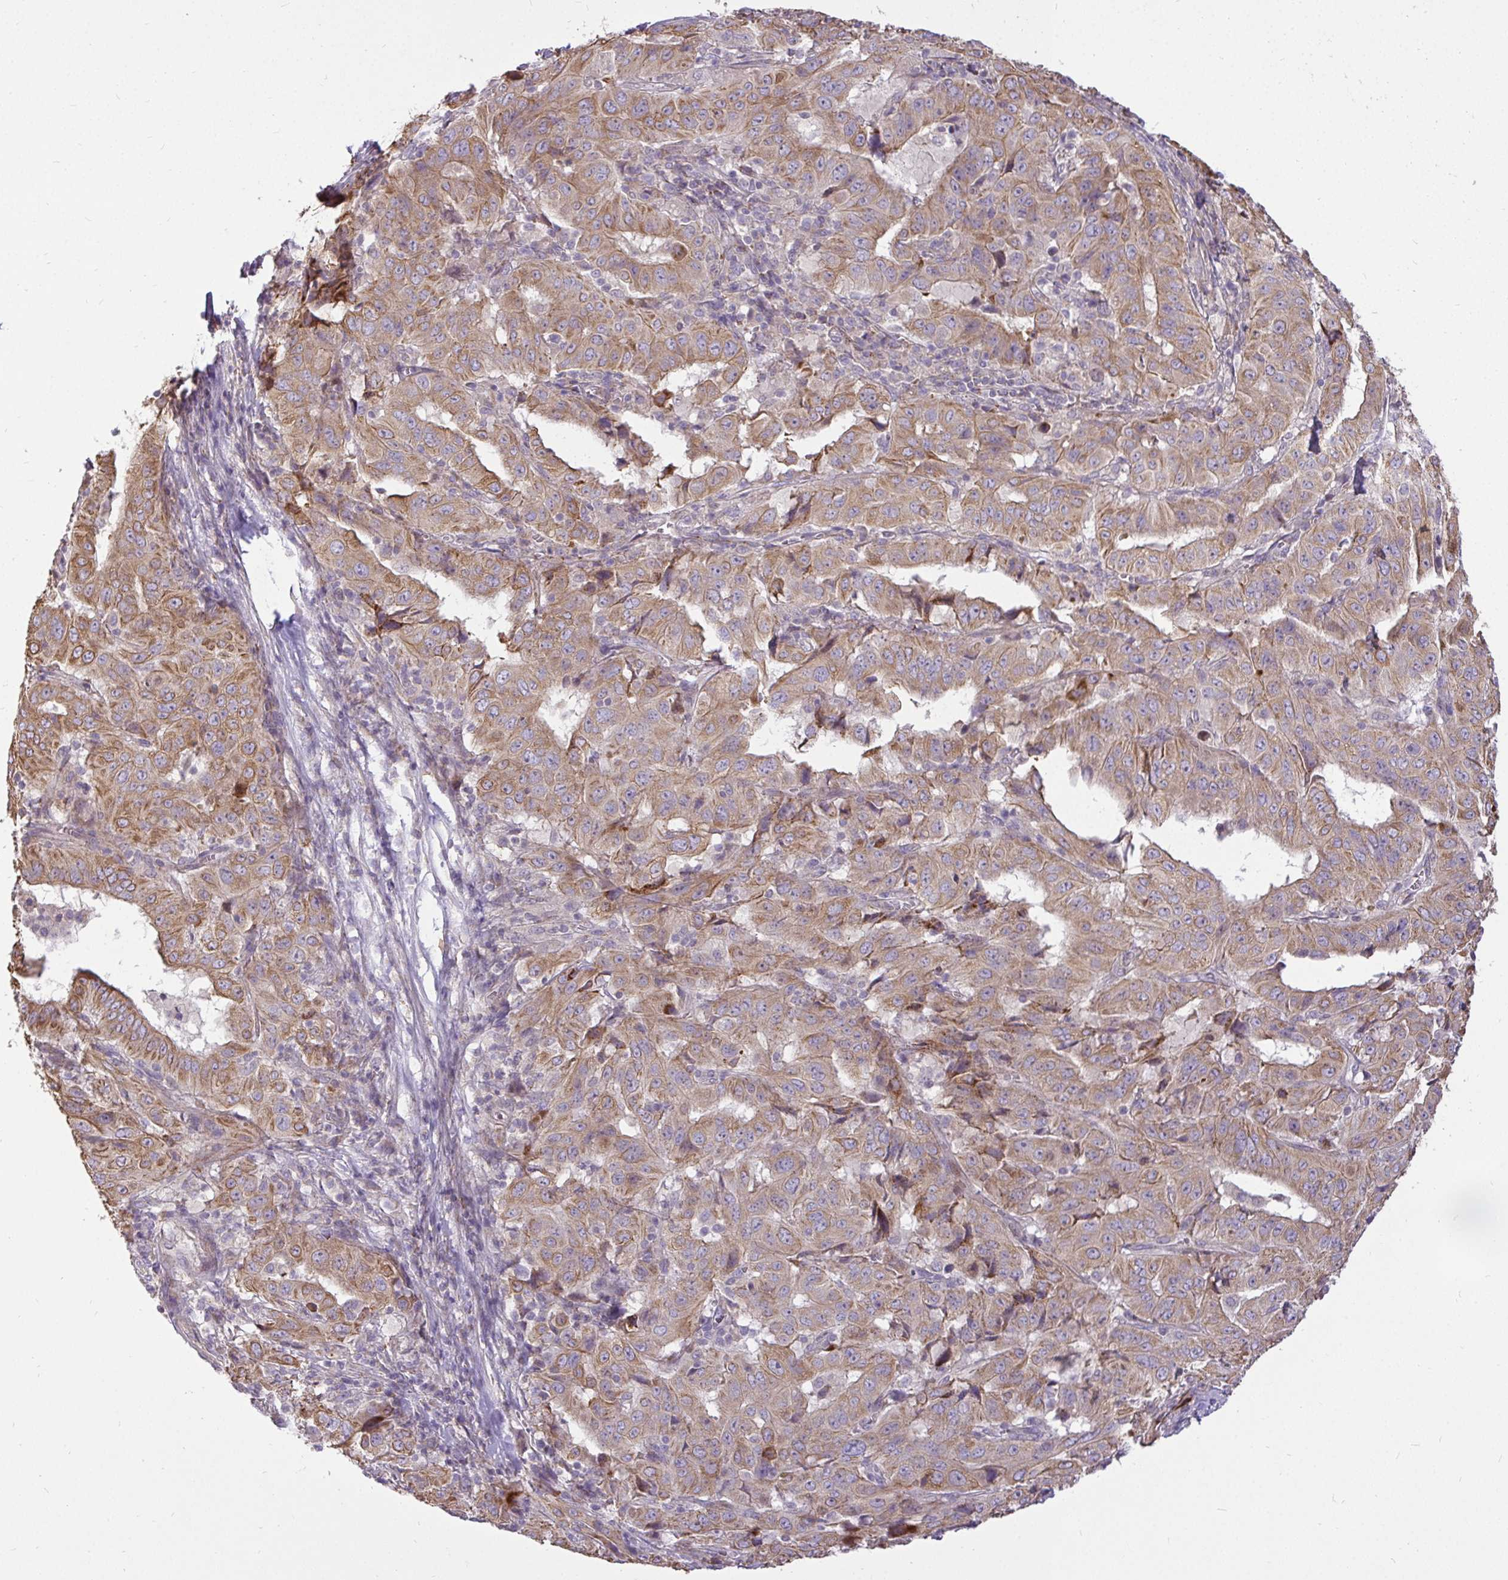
{"staining": {"intensity": "moderate", "quantity": ">75%", "location": "cytoplasmic/membranous"}, "tissue": "pancreatic cancer", "cell_type": "Tumor cells", "image_type": "cancer", "snomed": [{"axis": "morphology", "description": "Adenocarcinoma, NOS"}, {"axis": "topography", "description": "Pancreas"}], "caption": "Moderate cytoplasmic/membranous expression for a protein is appreciated in approximately >75% of tumor cells of pancreatic adenocarcinoma using immunohistochemistry (IHC).", "gene": "STRIP1", "patient": {"sex": "male", "age": 63}}